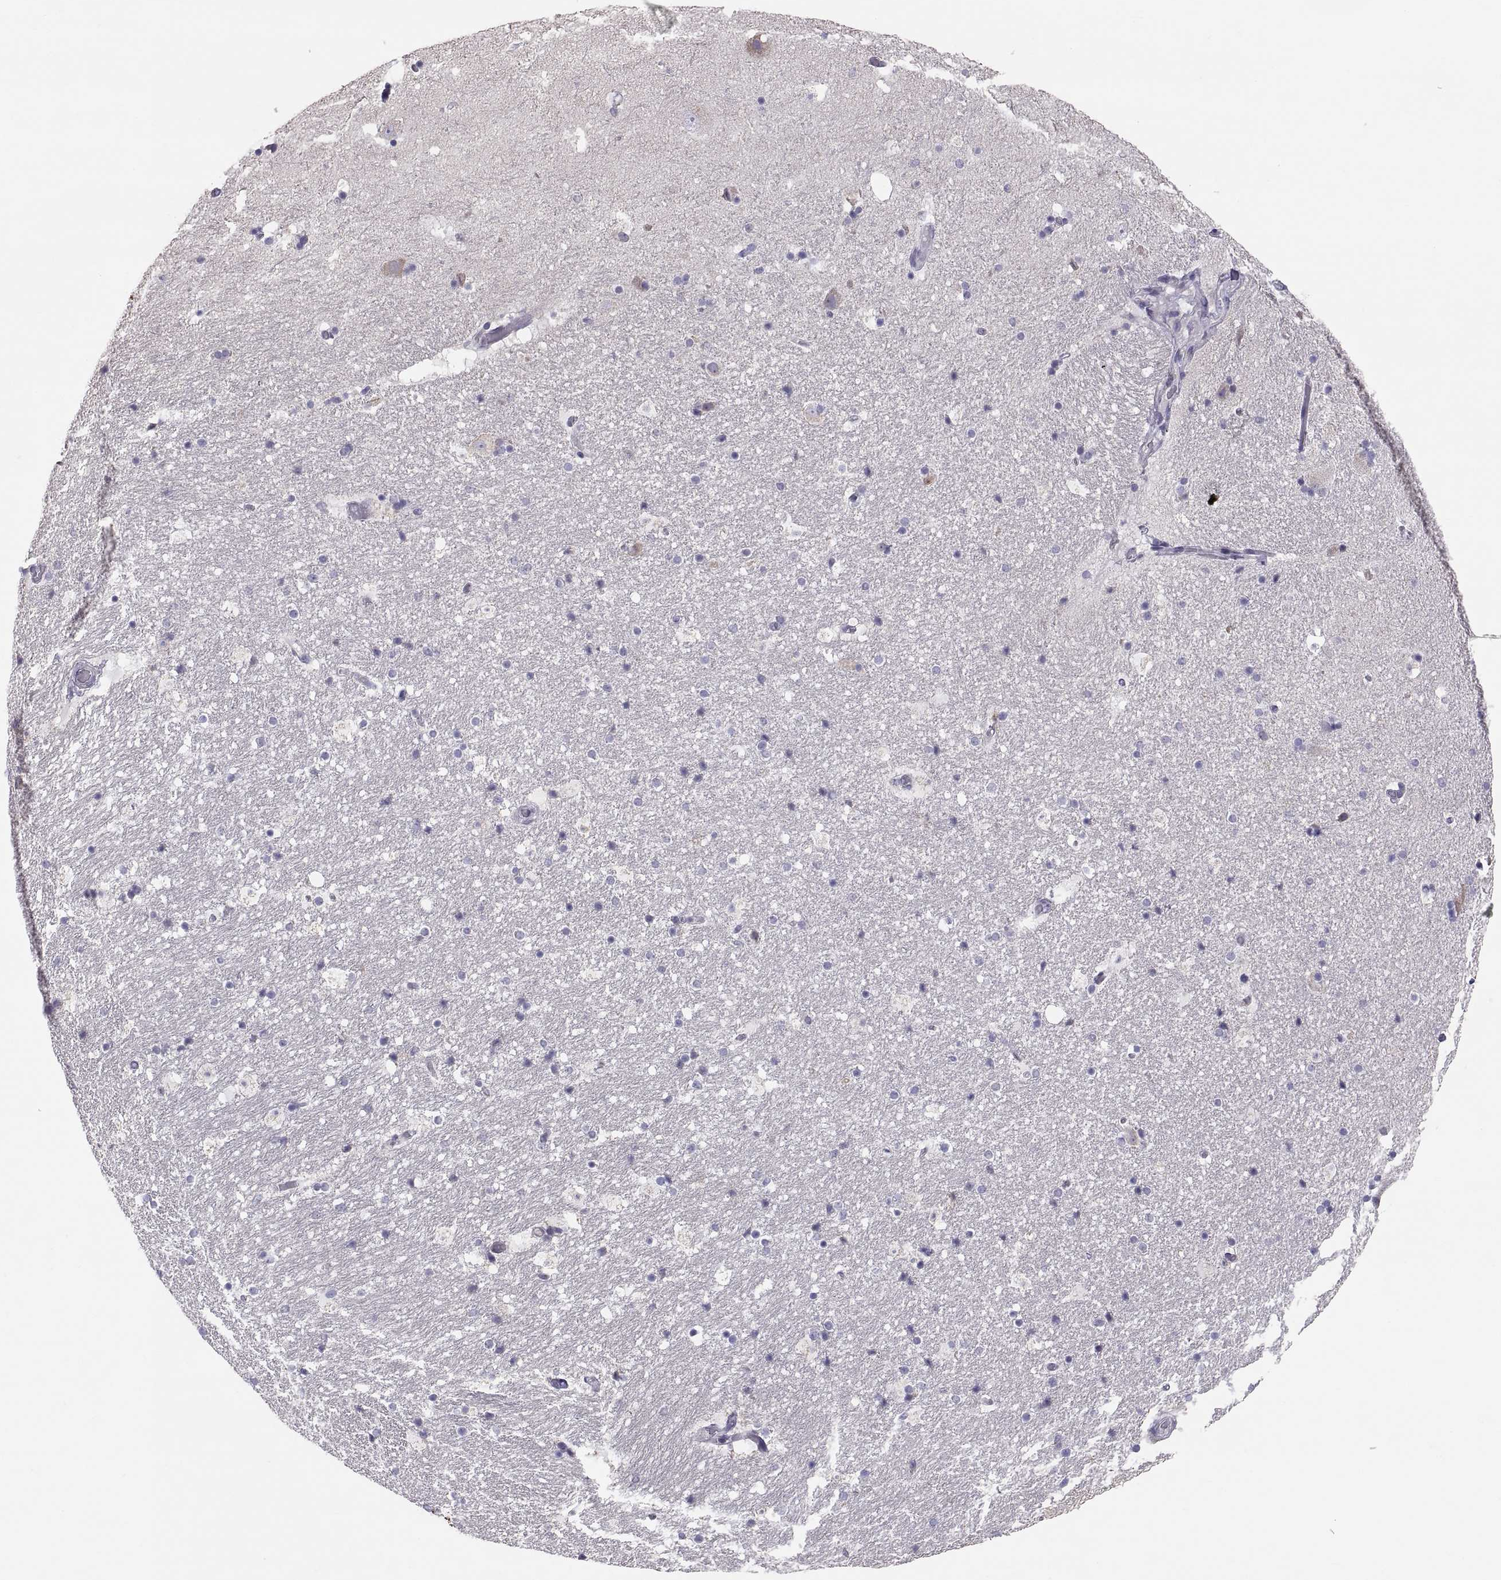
{"staining": {"intensity": "negative", "quantity": "none", "location": "none"}, "tissue": "hippocampus", "cell_type": "Glial cells", "image_type": "normal", "snomed": [{"axis": "morphology", "description": "Normal tissue, NOS"}, {"axis": "topography", "description": "Hippocampus"}], "caption": "This is a histopathology image of IHC staining of unremarkable hippocampus, which shows no expression in glial cells.", "gene": "TNNC1", "patient": {"sex": "male", "age": 51}}